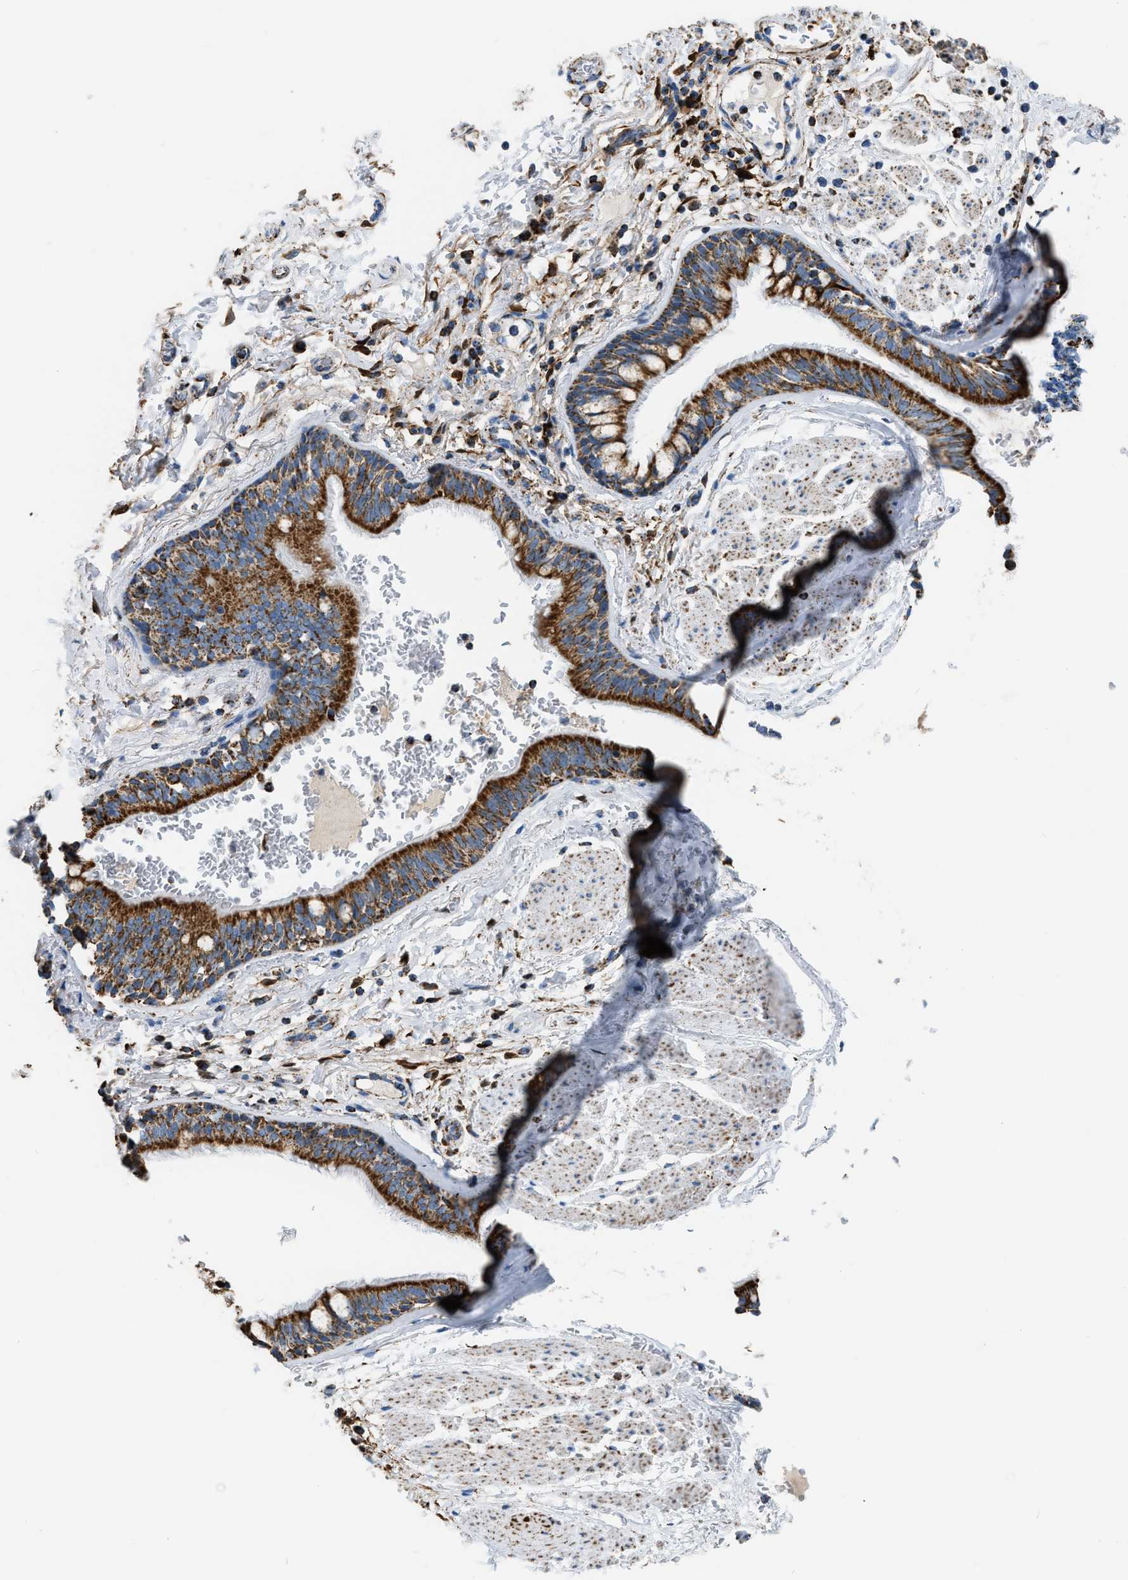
{"staining": {"intensity": "strong", "quantity": ">75%", "location": "cytoplasmic/membranous"}, "tissue": "bronchus", "cell_type": "Respiratory epithelial cells", "image_type": "normal", "snomed": [{"axis": "morphology", "description": "Normal tissue, NOS"}, {"axis": "topography", "description": "Cartilage tissue"}], "caption": "A brown stain highlights strong cytoplasmic/membranous positivity of a protein in respiratory epithelial cells of benign bronchus.", "gene": "ETFB", "patient": {"sex": "female", "age": 63}}